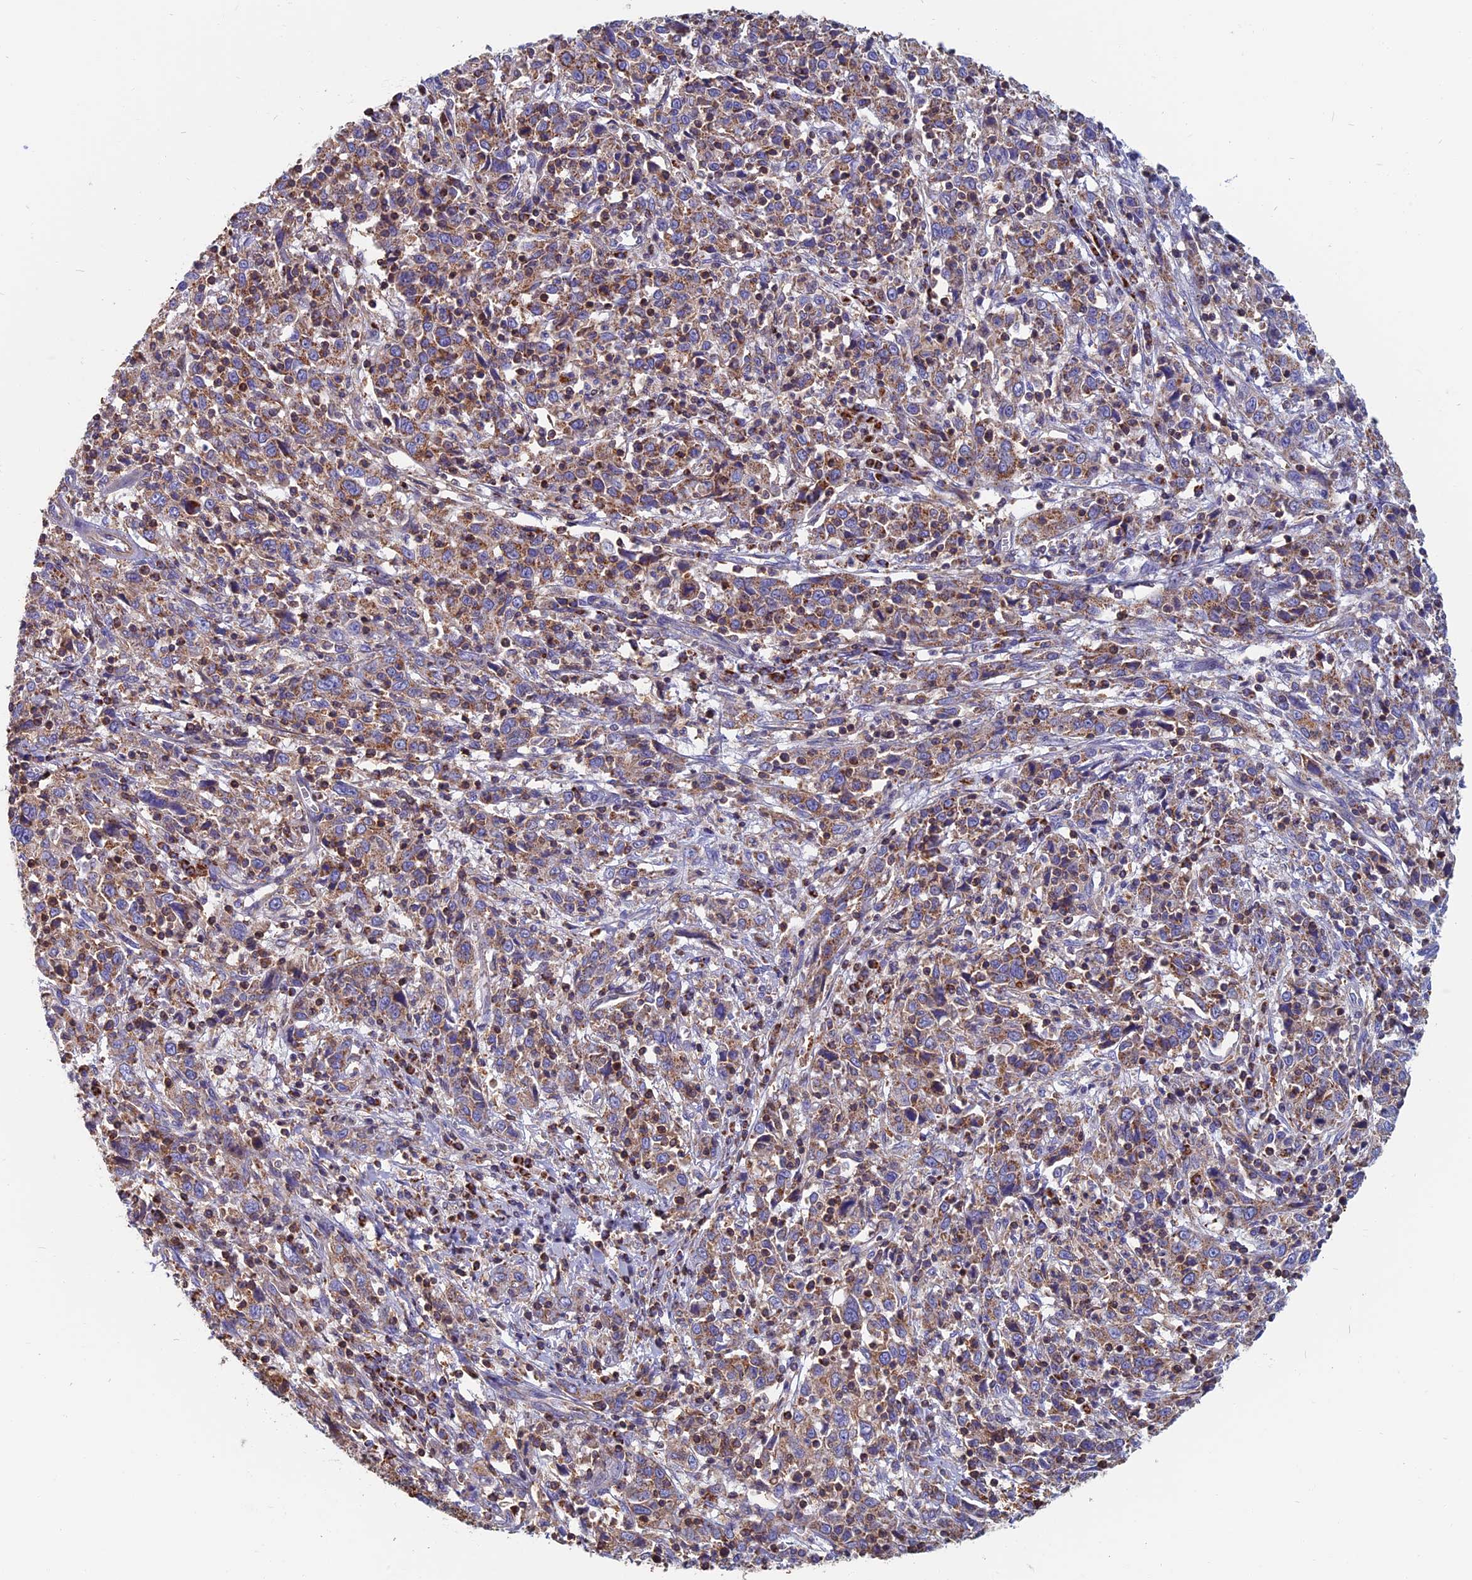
{"staining": {"intensity": "weak", "quantity": ">75%", "location": "cytoplasmic/membranous"}, "tissue": "cervical cancer", "cell_type": "Tumor cells", "image_type": "cancer", "snomed": [{"axis": "morphology", "description": "Squamous cell carcinoma, NOS"}, {"axis": "topography", "description": "Cervix"}], "caption": "A brown stain labels weak cytoplasmic/membranous expression of a protein in squamous cell carcinoma (cervical) tumor cells.", "gene": "HSD17B8", "patient": {"sex": "female", "age": 46}}